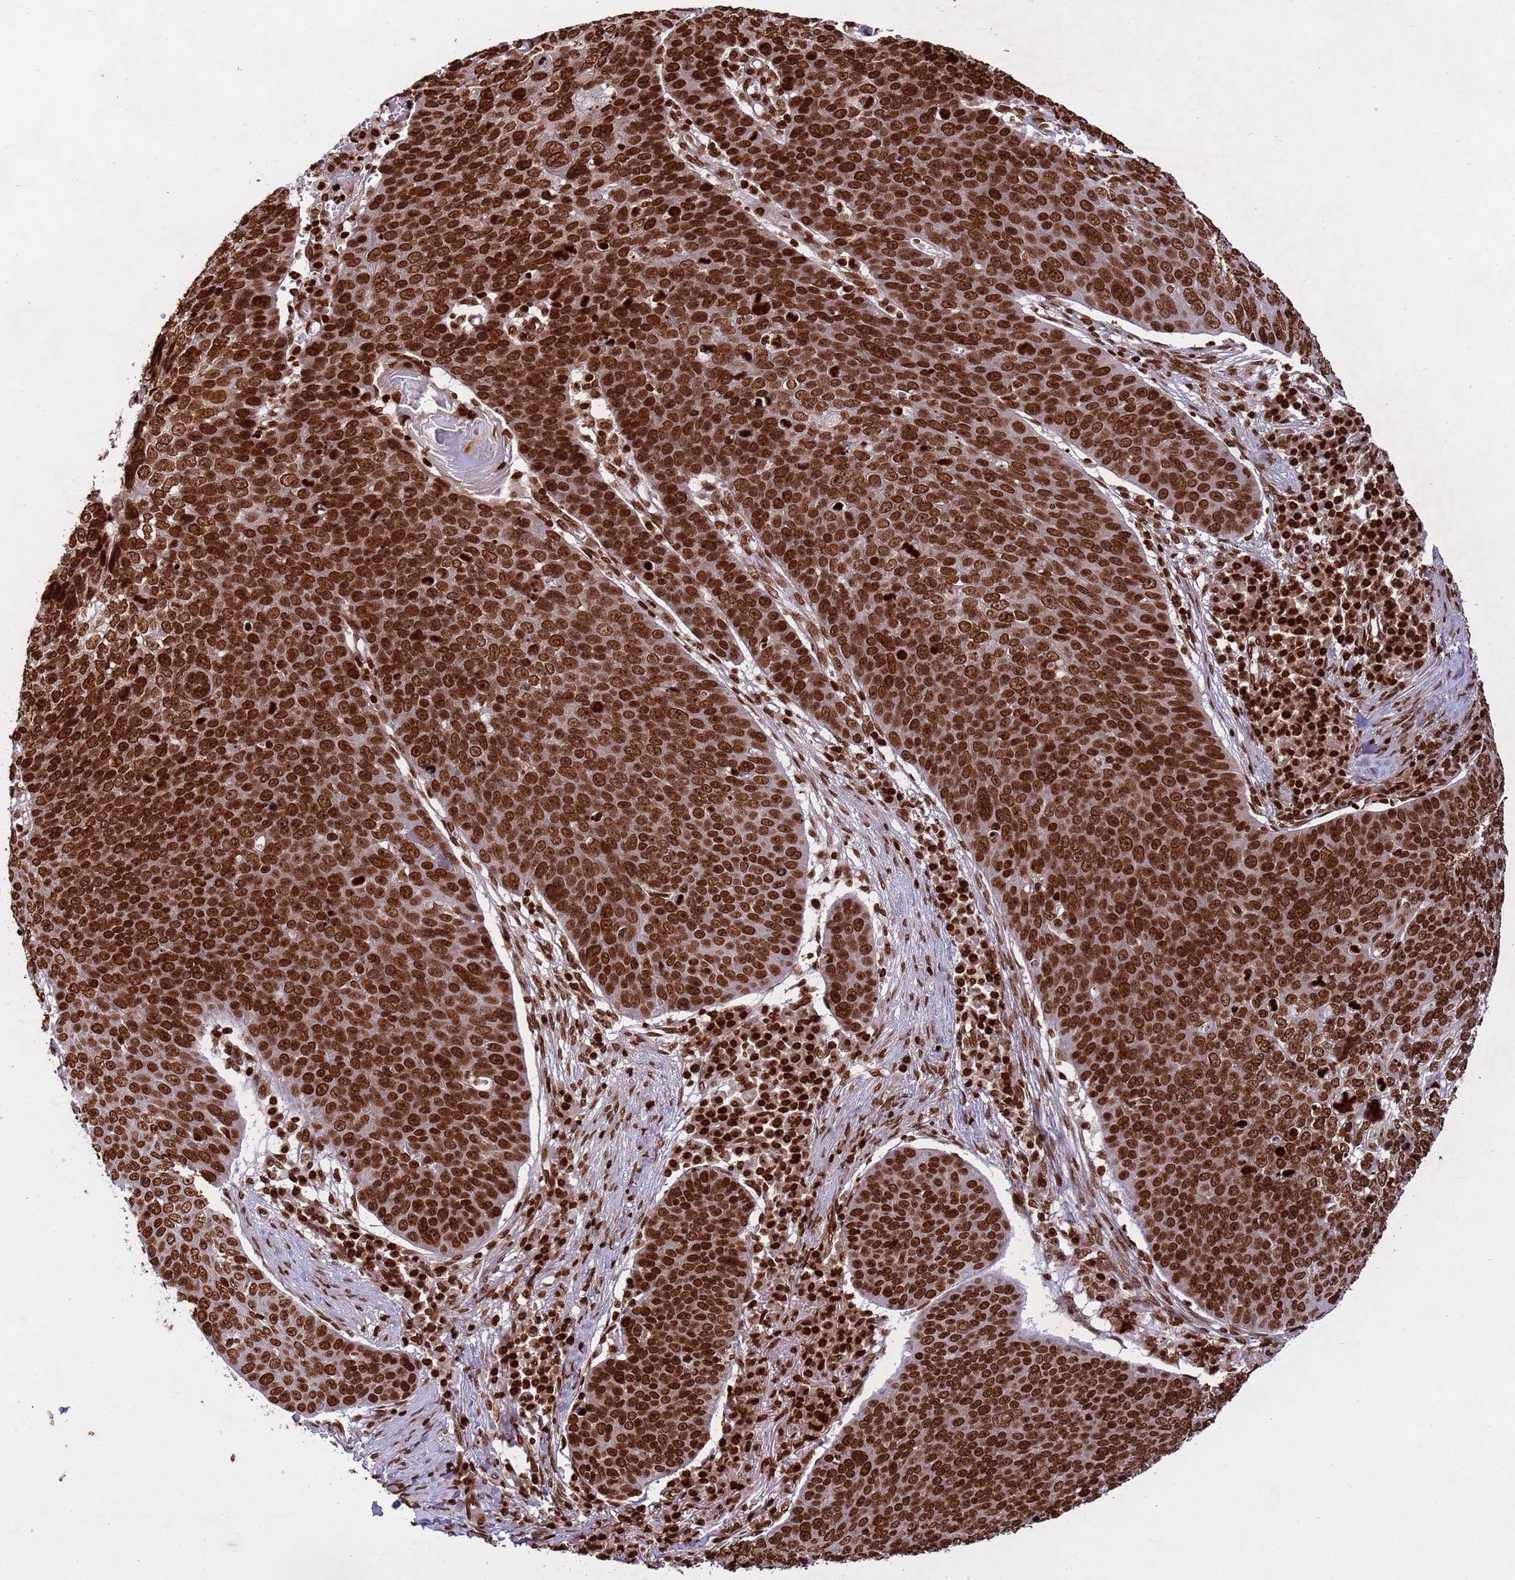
{"staining": {"intensity": "strong", "quantity": ">75%", "location": "nuclear"}, "tissue": "skin cancer", "cell_type": "Tumor cells", "image_type": "cancer", "snomed": [{"axis": "morphology", "description": "Squamous cell carcinoma, NOS"}, {"axis": "topography", "description": "Skin"}], "caption": "An image of human skin cancer stained for a protein demonstrates strong nuclear brown staining in tumor cells. The staining was performed using DAB (3,3'-diaminobenzidine) to visualize the protein expression in brown, while the nuclei were stained in blue with hematoxylin (Magnification: 20x).", "gene": "H3-3B", "patient": {"sex": "male", "age": 71}}